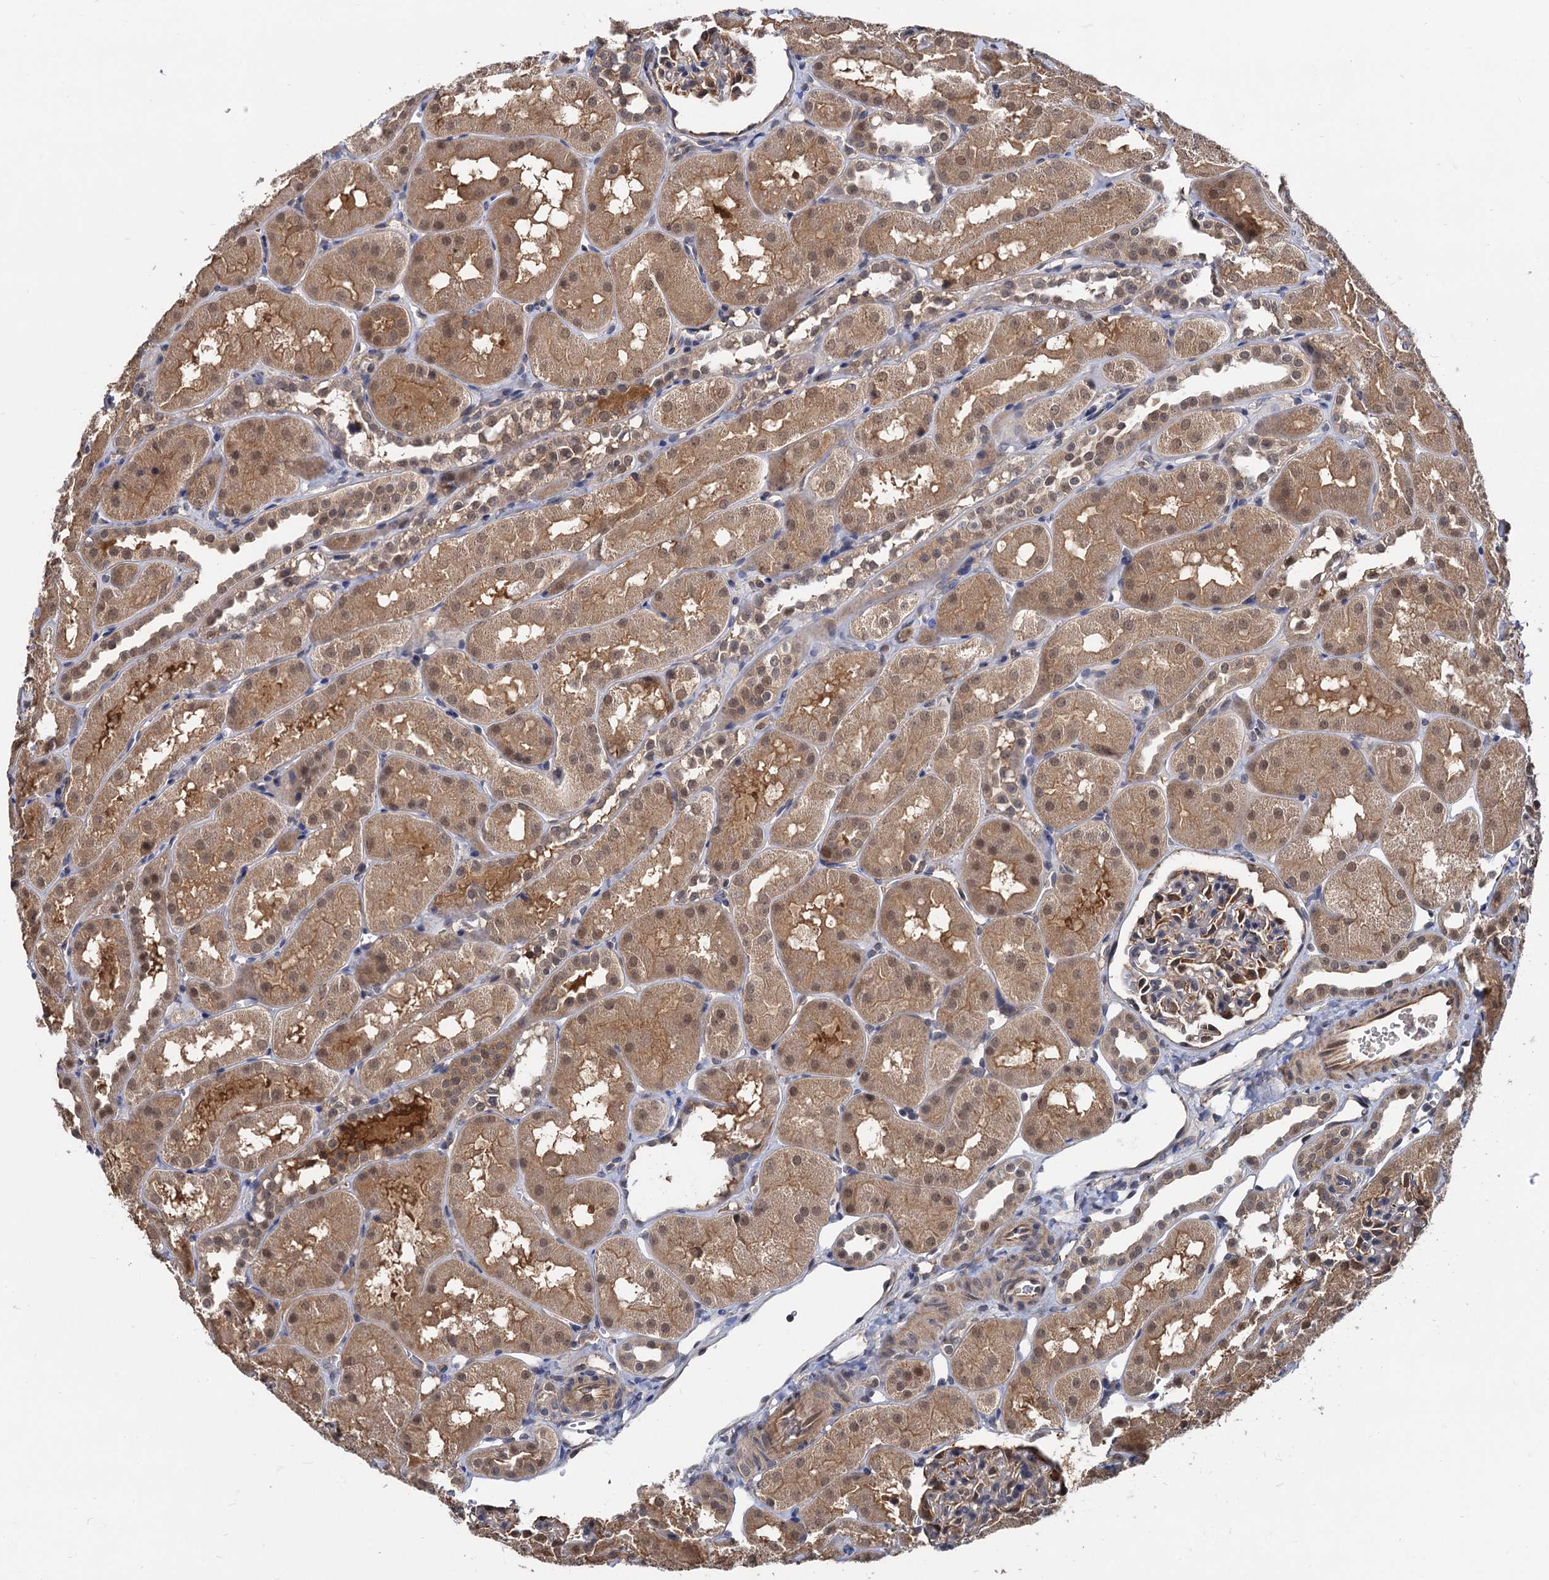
{"staining": {"intensity": "moderate", "quantity": "<25%", "location": "nuclear"}, "tissue": "kidney", "cell_type": "Cells in glomeruli", "image_type": "normal", "snomed": [{"axis": "morphology", "description": "Normal tissue, NOS"}, {"axis": "topography", "description": "Kidney"}, {"axis": "topography", "description": "Urinary bladder"}], "caption": "Kidney stained with DAB (3,3'-diaminobenzidine) immunohistochemistry reveals low levels of moderate nuclear expression in about <25% of cells in glomeruli. (Stains: DAB (3,3'-diaminobenzidine) in brown, nuclei in blue, Microscopy: brightfield microscopy at high magnification).", "gene": "PSMD4", "patient": {"sex": "male", "age": 16}}